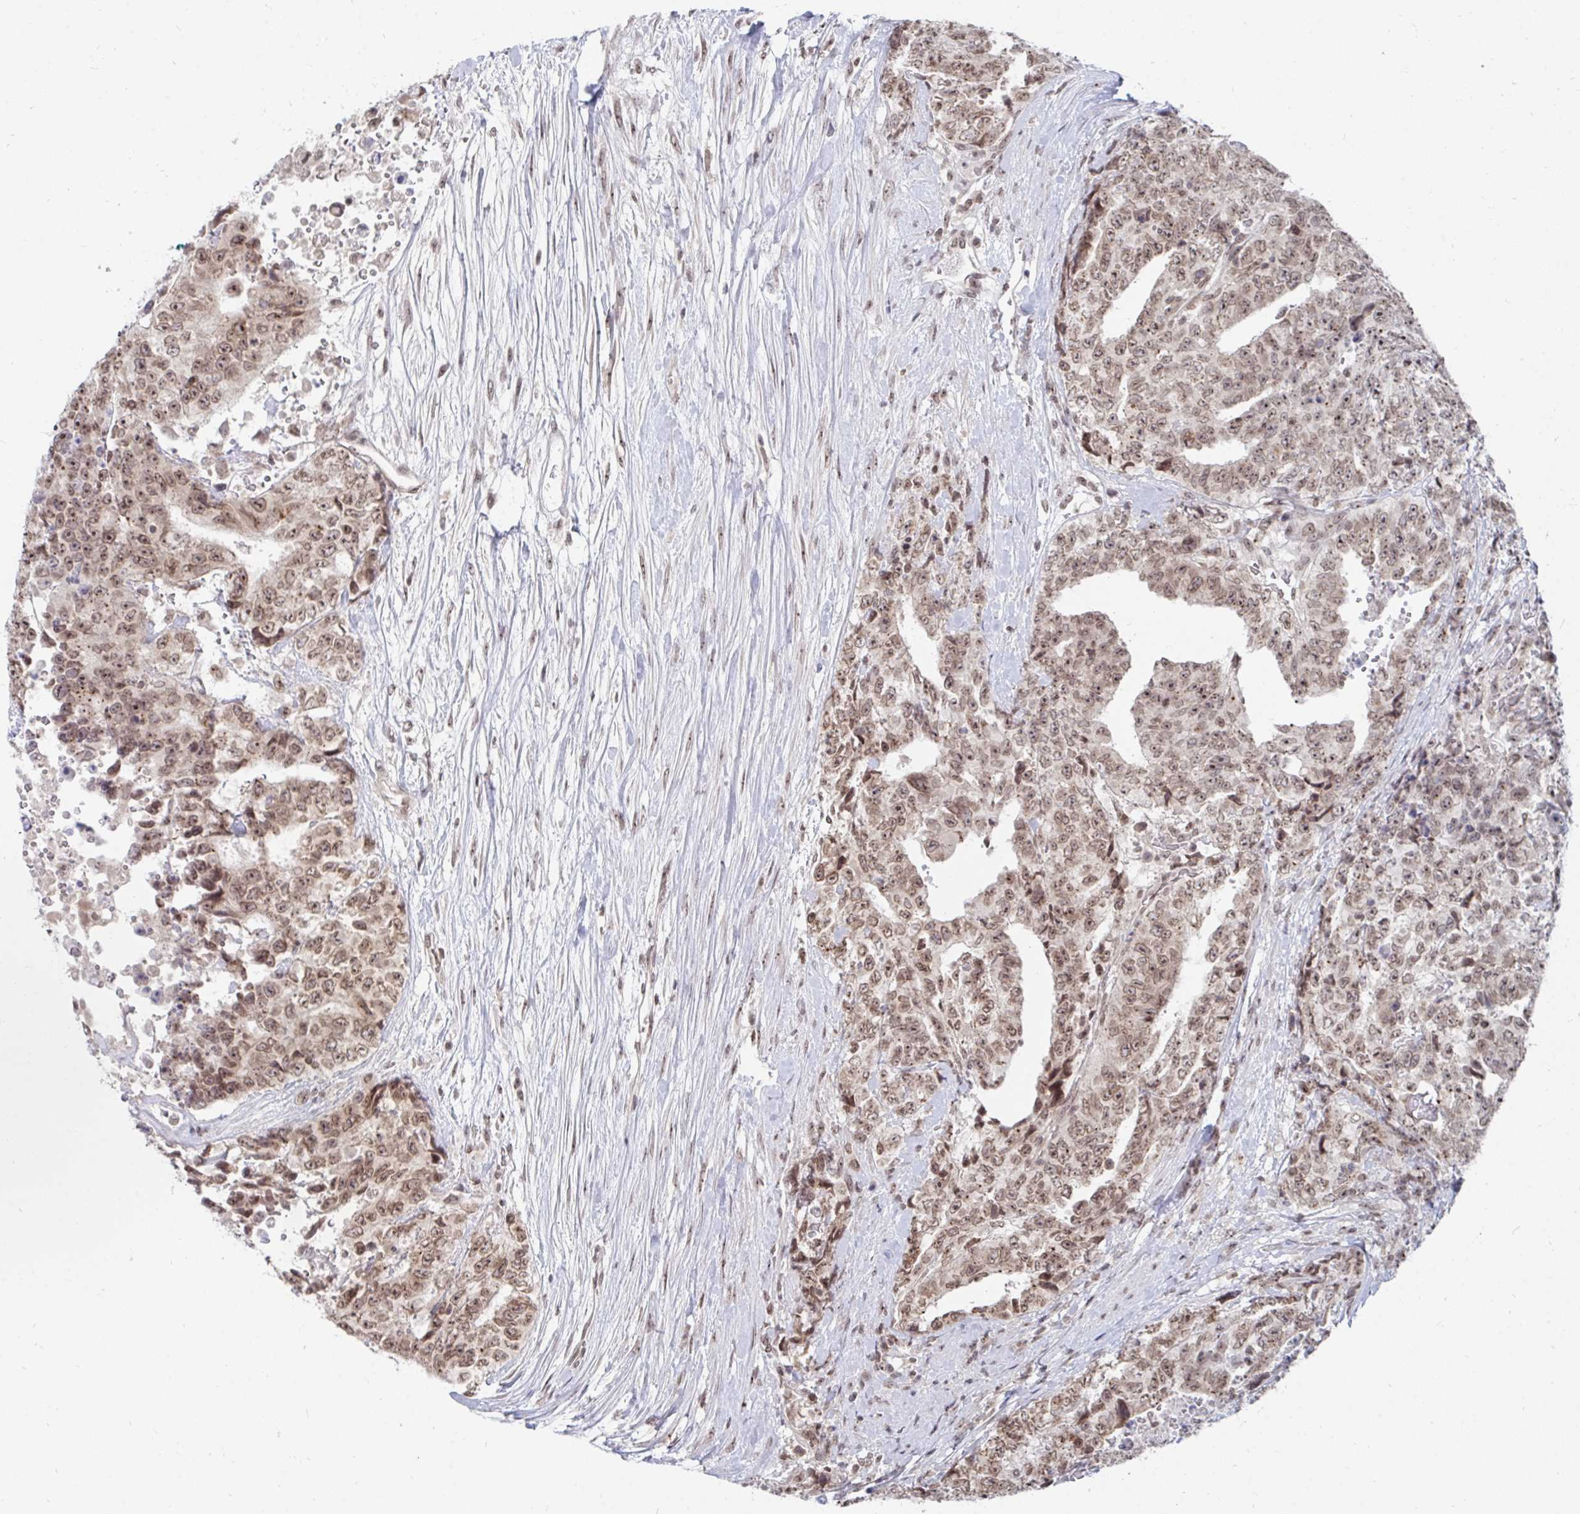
{"staining": {"intensity": "moderate", "quantity": ">75%", "location": "nuclear"}, "tissue": "testis cancer", "cell_type": "Tumor cells", "image_type": "cancer", "snomed": [{"axis": "morphology", "description": "Carcinoma, Embryonal, NOS"}, {"axis": "topography", "description": "Testis"}], "caption": "This histopathology image demonstrates immunohistochemistry (IHC) staining of testis cancer, with medium moderate nuclear positivity in about >75% of tumor cells.", "gene": "TRIP12", "patient": {"sex": "male", "age": 24}}